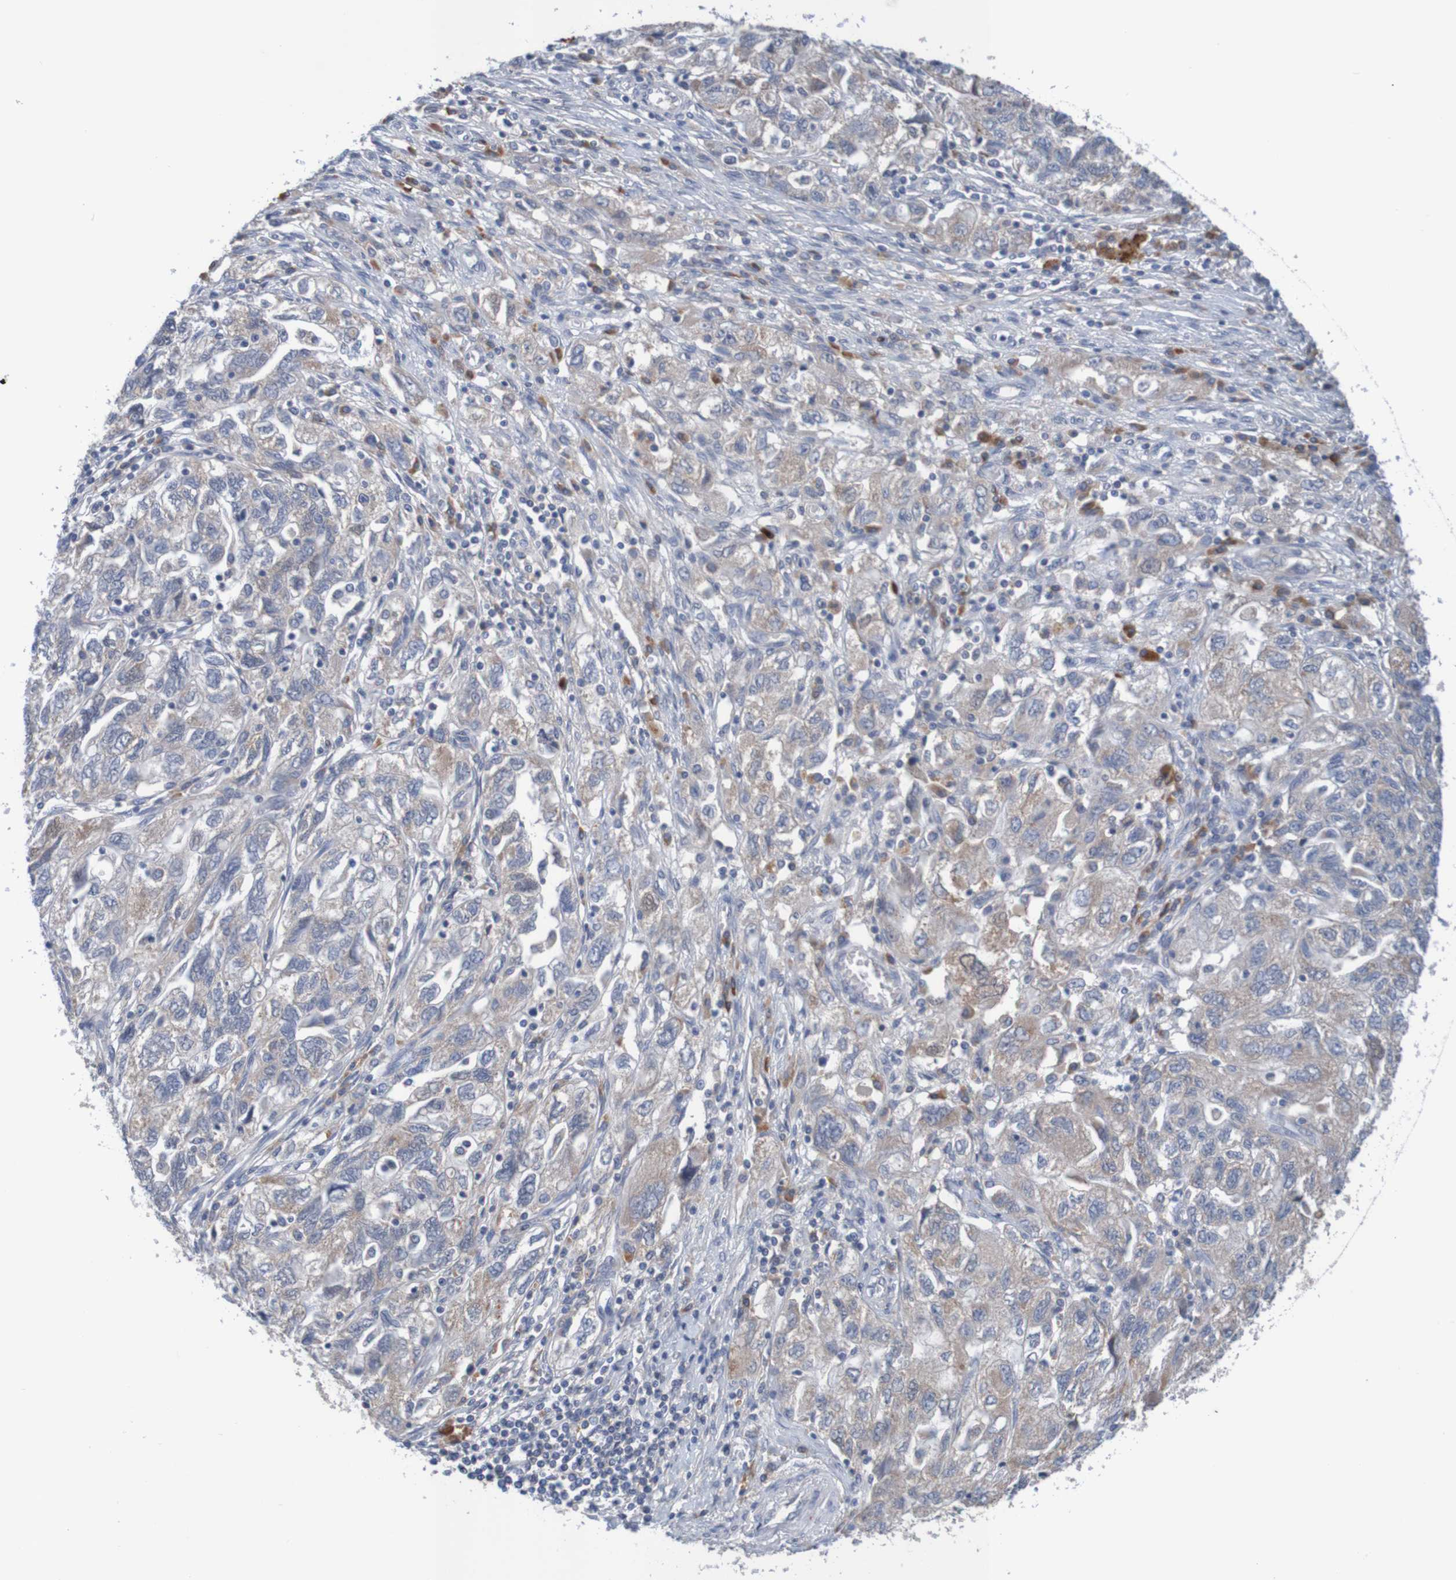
{"staining": {"intensity": "weak", "quantity": ">75%", "location": "cytoplasmic/membranous"}, "tissue": "ovarian cancer", "cell_type": "Tumor cells", "image_type": "cancer", "snomed": [{"axis": "morphology", "description": "Carcinoma, NOS"}, {"axis": "morphology", "description": "Cystadenocarcinoma, serous, NOS"}, {"axis": "topography", "description": "Ovary"}], "caption": "Carcinoma (ovarian) was stained to show a protein in brown. There is low levels of weak cytoplasmic/membranous staining in about >75% of tumor cells. (DAB = brown stain, brightfield microscopy at high magnification).", "gene": "LTA", "patient": {"sex": "female", "age": 69}}